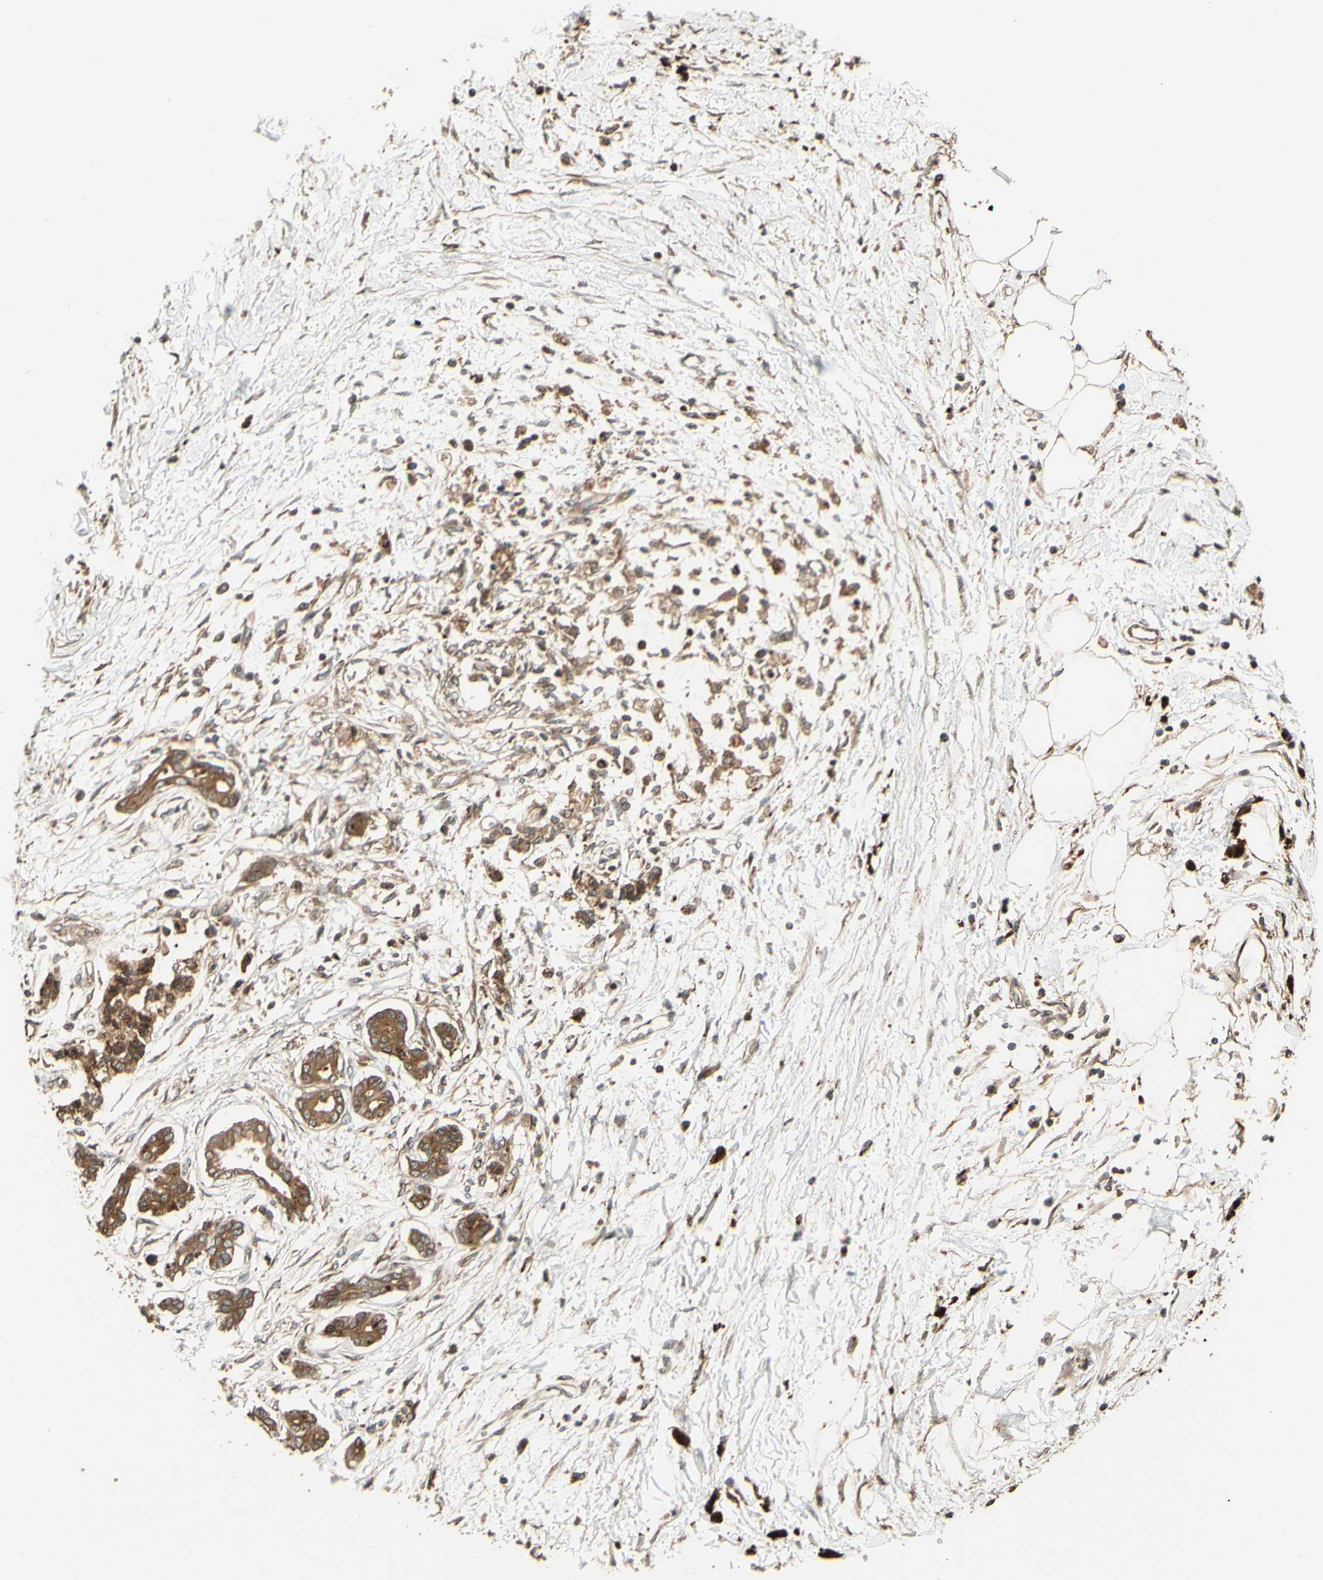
{"staining": {"intensity": "moderate", "quantity": ">75%", "location": "cytoplasmic/membranous"}, "tissue": "pancreatic cancer", "cell_type": "Tumor cells", "image_type": "cancer", "snomed": [{"axis": "morphology", "description": "Adenocarcinoma, NOS"}, {"axis": "topography", "description": "Pancreas"}], "caption": "Human pancreatic adenocarcinoma stained for a protein (brown) displays moderate cytoplasmic/membranous positive staining in approximately >75% of tumor cells.", "gene": "RNF19A", "patient": {"sex": "male", "age": 56}}